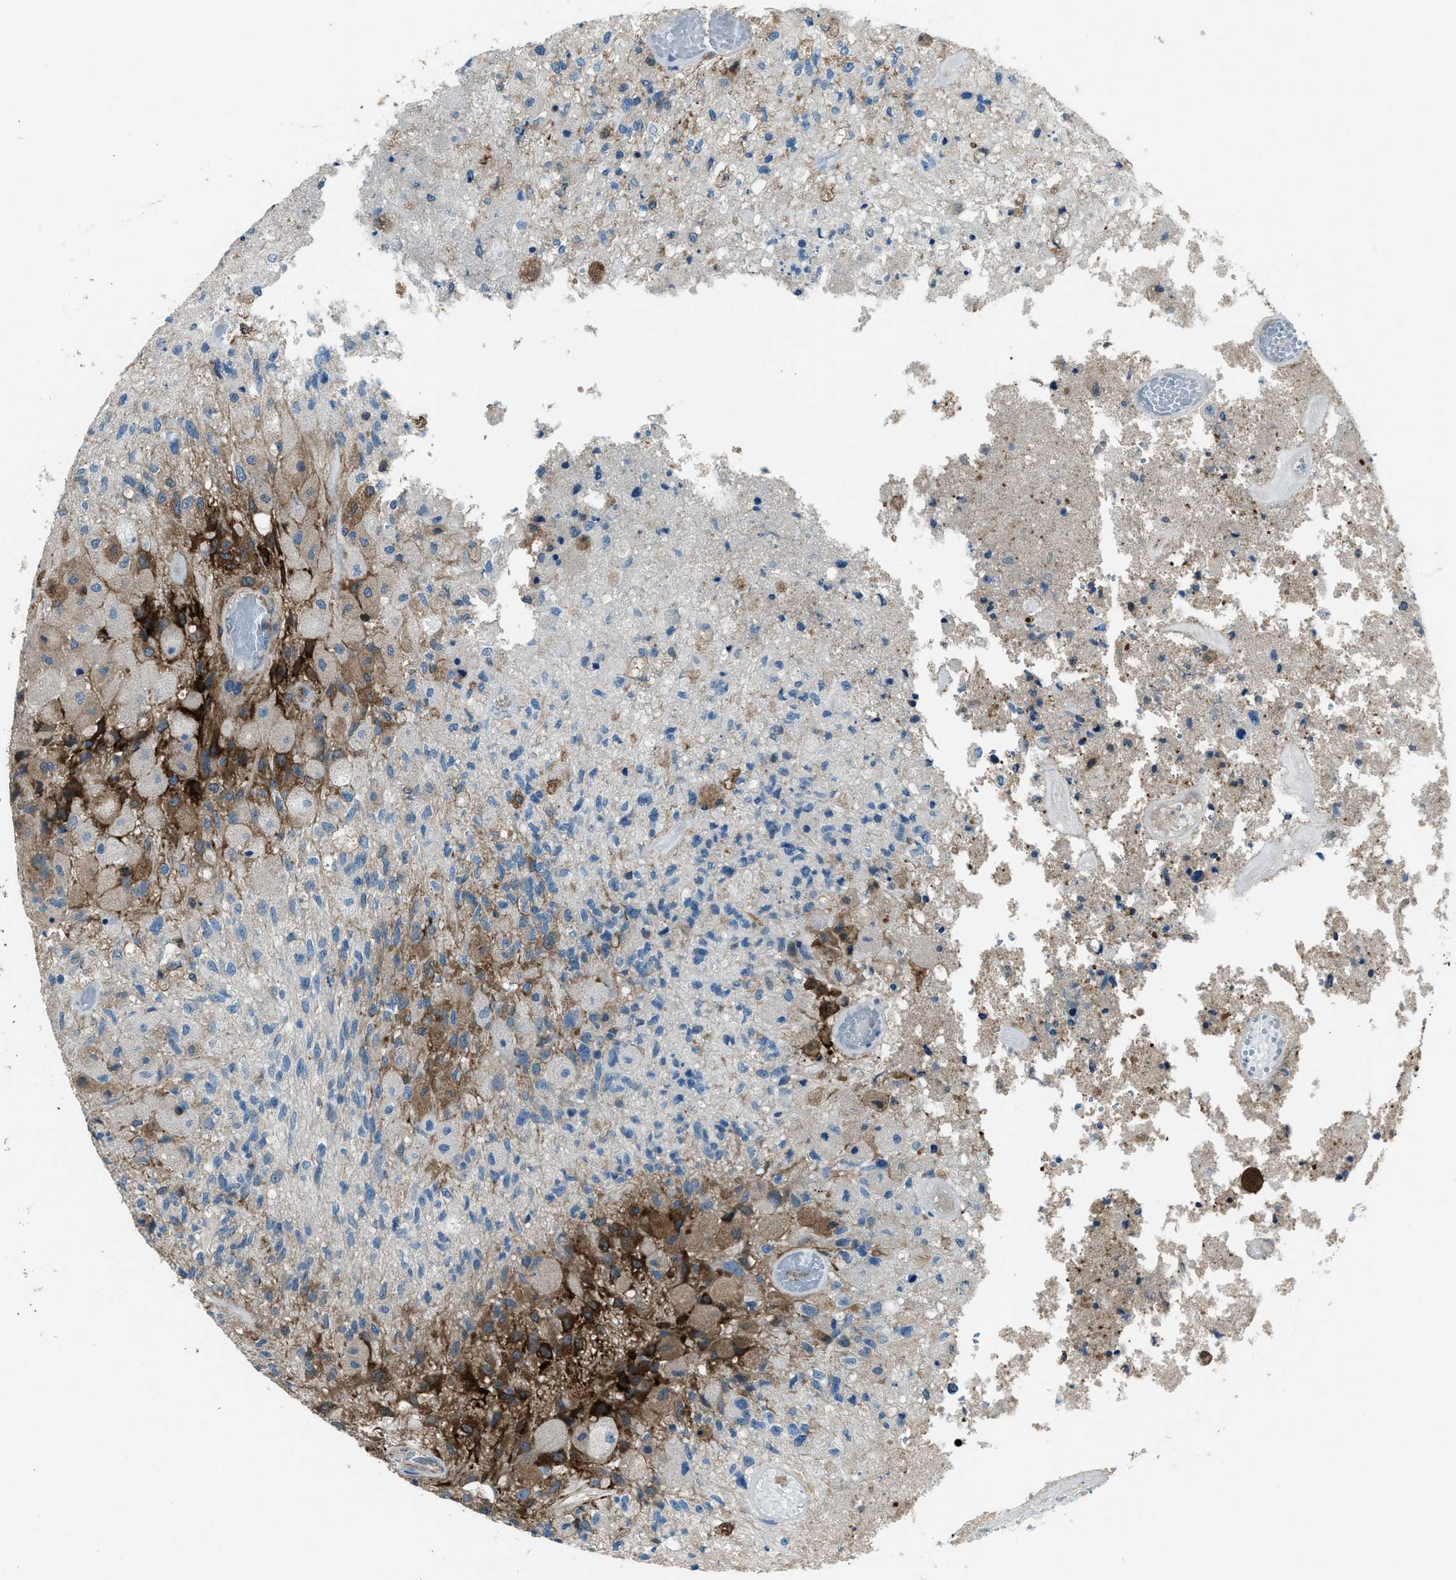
{"staining": {"intensity": "strong", "quantity": "<25%", "location": "cytoplasmic/membranous"}, "tissue": "glioma", "cell_type": "Tumor cells", "image_type": "cancer", "snomed": [{"axis": "morphology", "description": "Normal tissue, NOS"}, {"axis": "morphology", "description": "Glioma, malignant, High grade"}, {"axis": "topography", "description": "Cerebral cortex"}], "caption": "A micrograph of high-grade glioma (malignant) stained for a protein displays strong cytoplasmic/membranous brown staining in tumor cells.", "gene": "SVIL", "patient": {"sex": "male", "age": 77}}